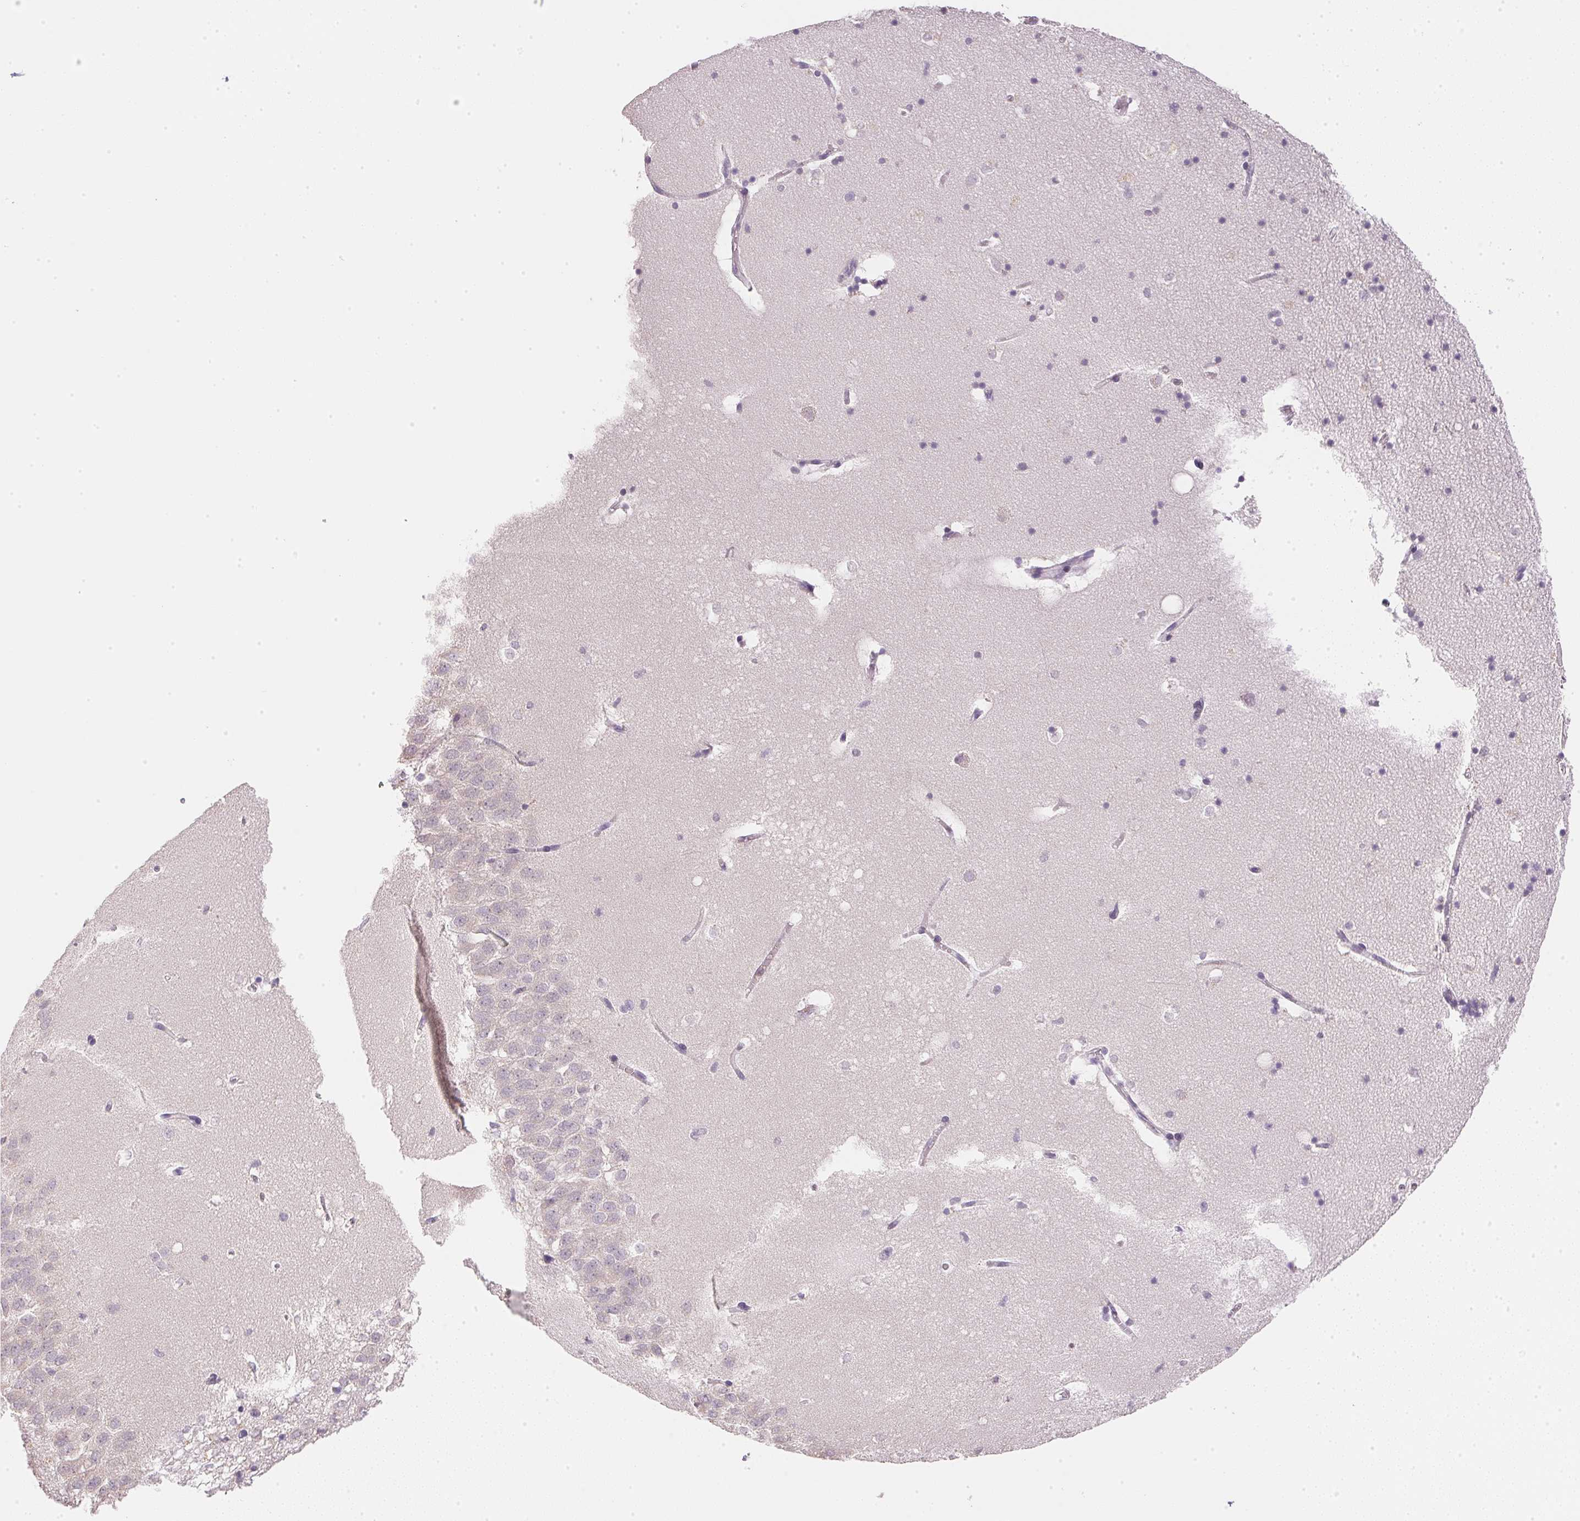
{"staining": {"intensity": "negative", "quantity": "none", "location": "none"}, "tissue": "hippocampus", "cell_type": "Glial cells", "image_type": "normal", "snomed": [{"axis": "morphology", "description": "Normal tissue, NOS"}, {"axis": "topography", "description": "Hippocampus"}], "caption": "Hippocampus stained for a protein using immunohistochemistry shows no positivity glial cells.", "gene": "DHCR24", "patient": {"sex": "male", "age": 58}}